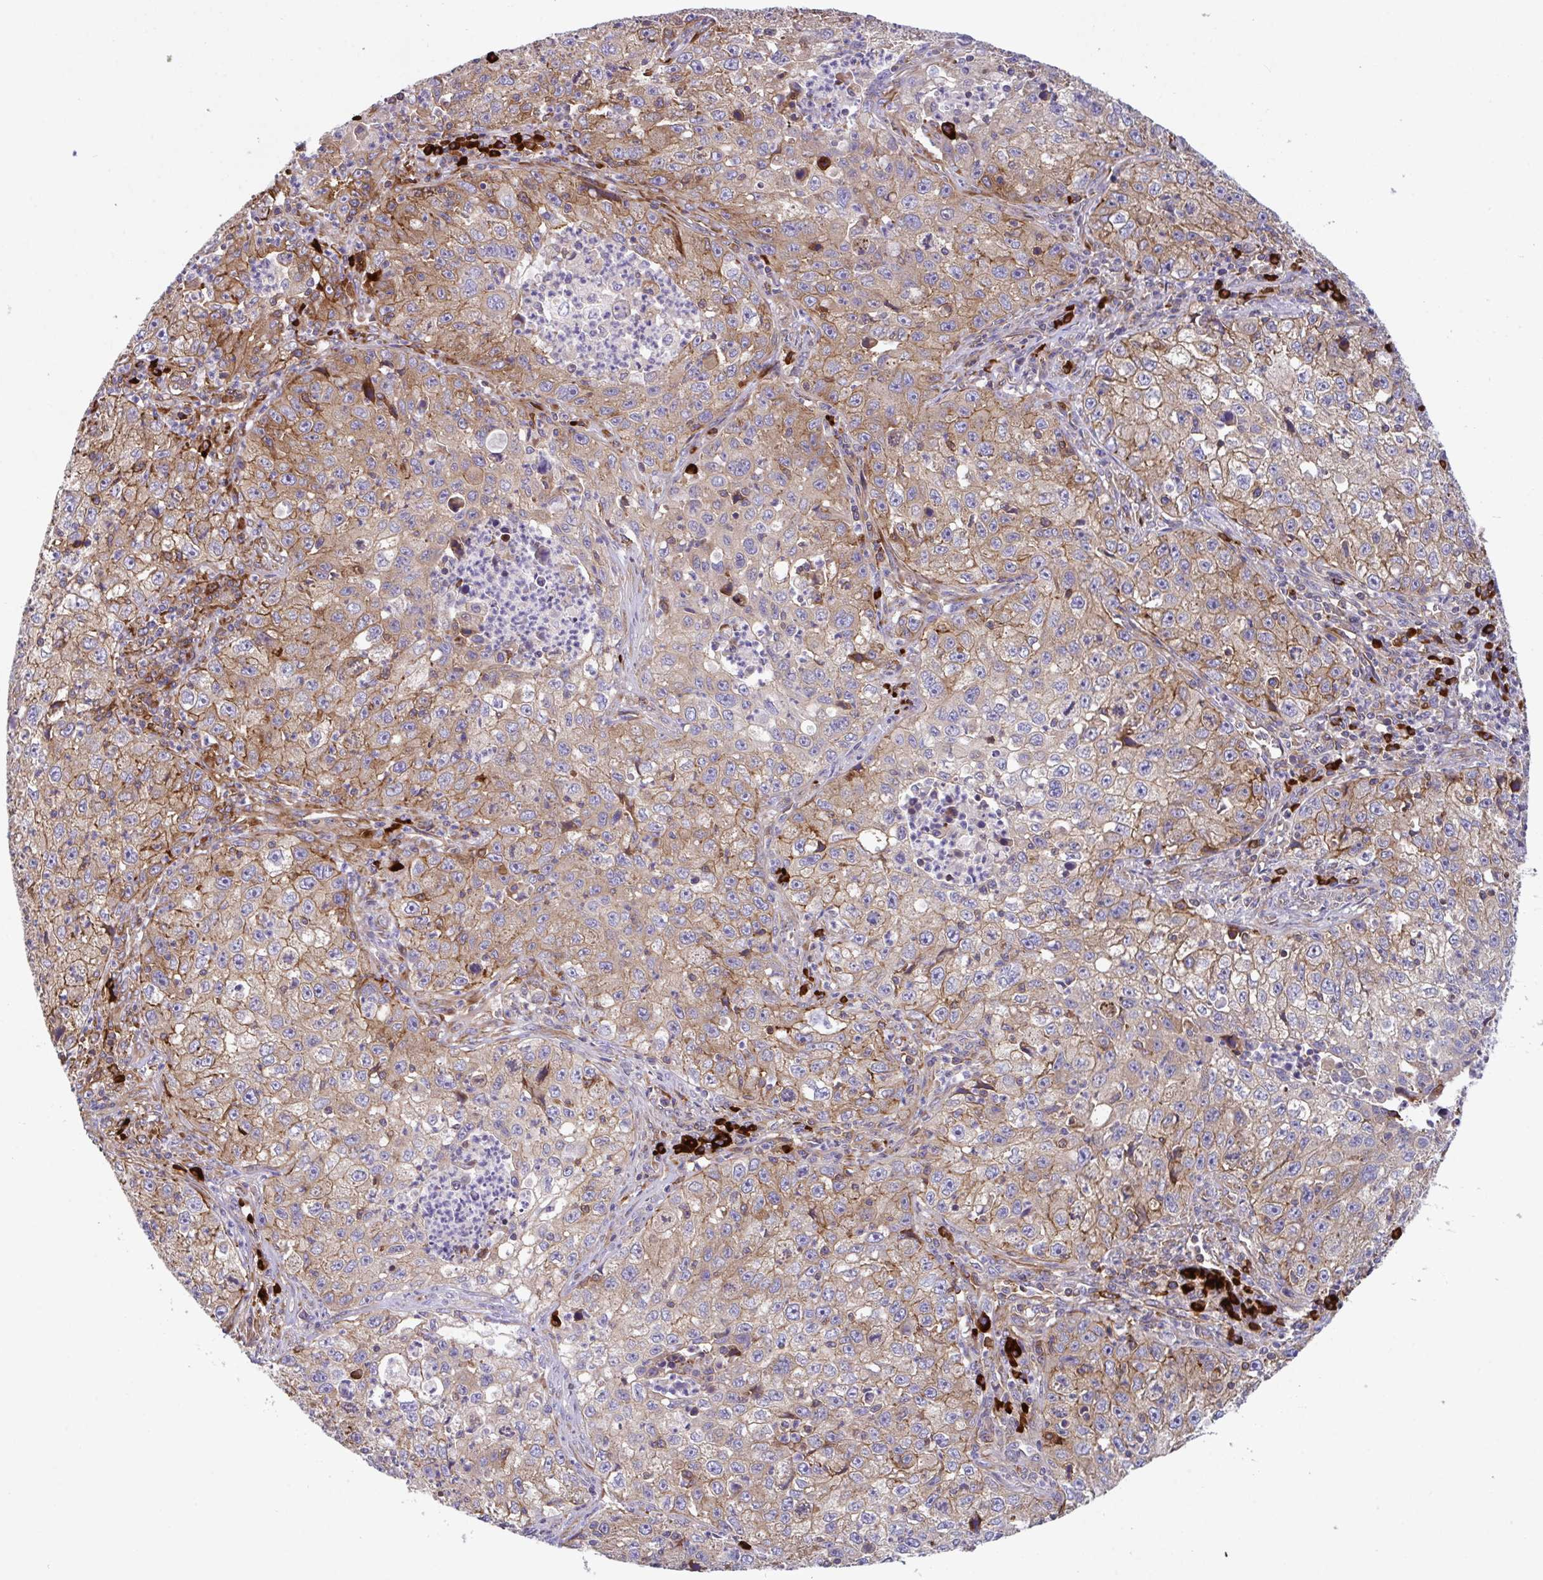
{"staining": {"intensity": "moderate", "quantity": "25%-75%", "location": "cytoplasmic/membranous"}, "tissue": "lung cancer", "cell_type": "Tumor cells", "image_type": "cancer", "snomed": [{"axis": "morphology", "description": "Squamous cell carcinoma, NOS"}, {"axis": "topography", "description": "Lung"}], "caption": "Brown immunohistochemical staining in human lung squamous cell carcinoma displays moderate cytoplasmic/membranous positivity in about 25%-75% of tumor cells.", "gene": "YARS2", "patient": {"sex": "male", "age": 71}}